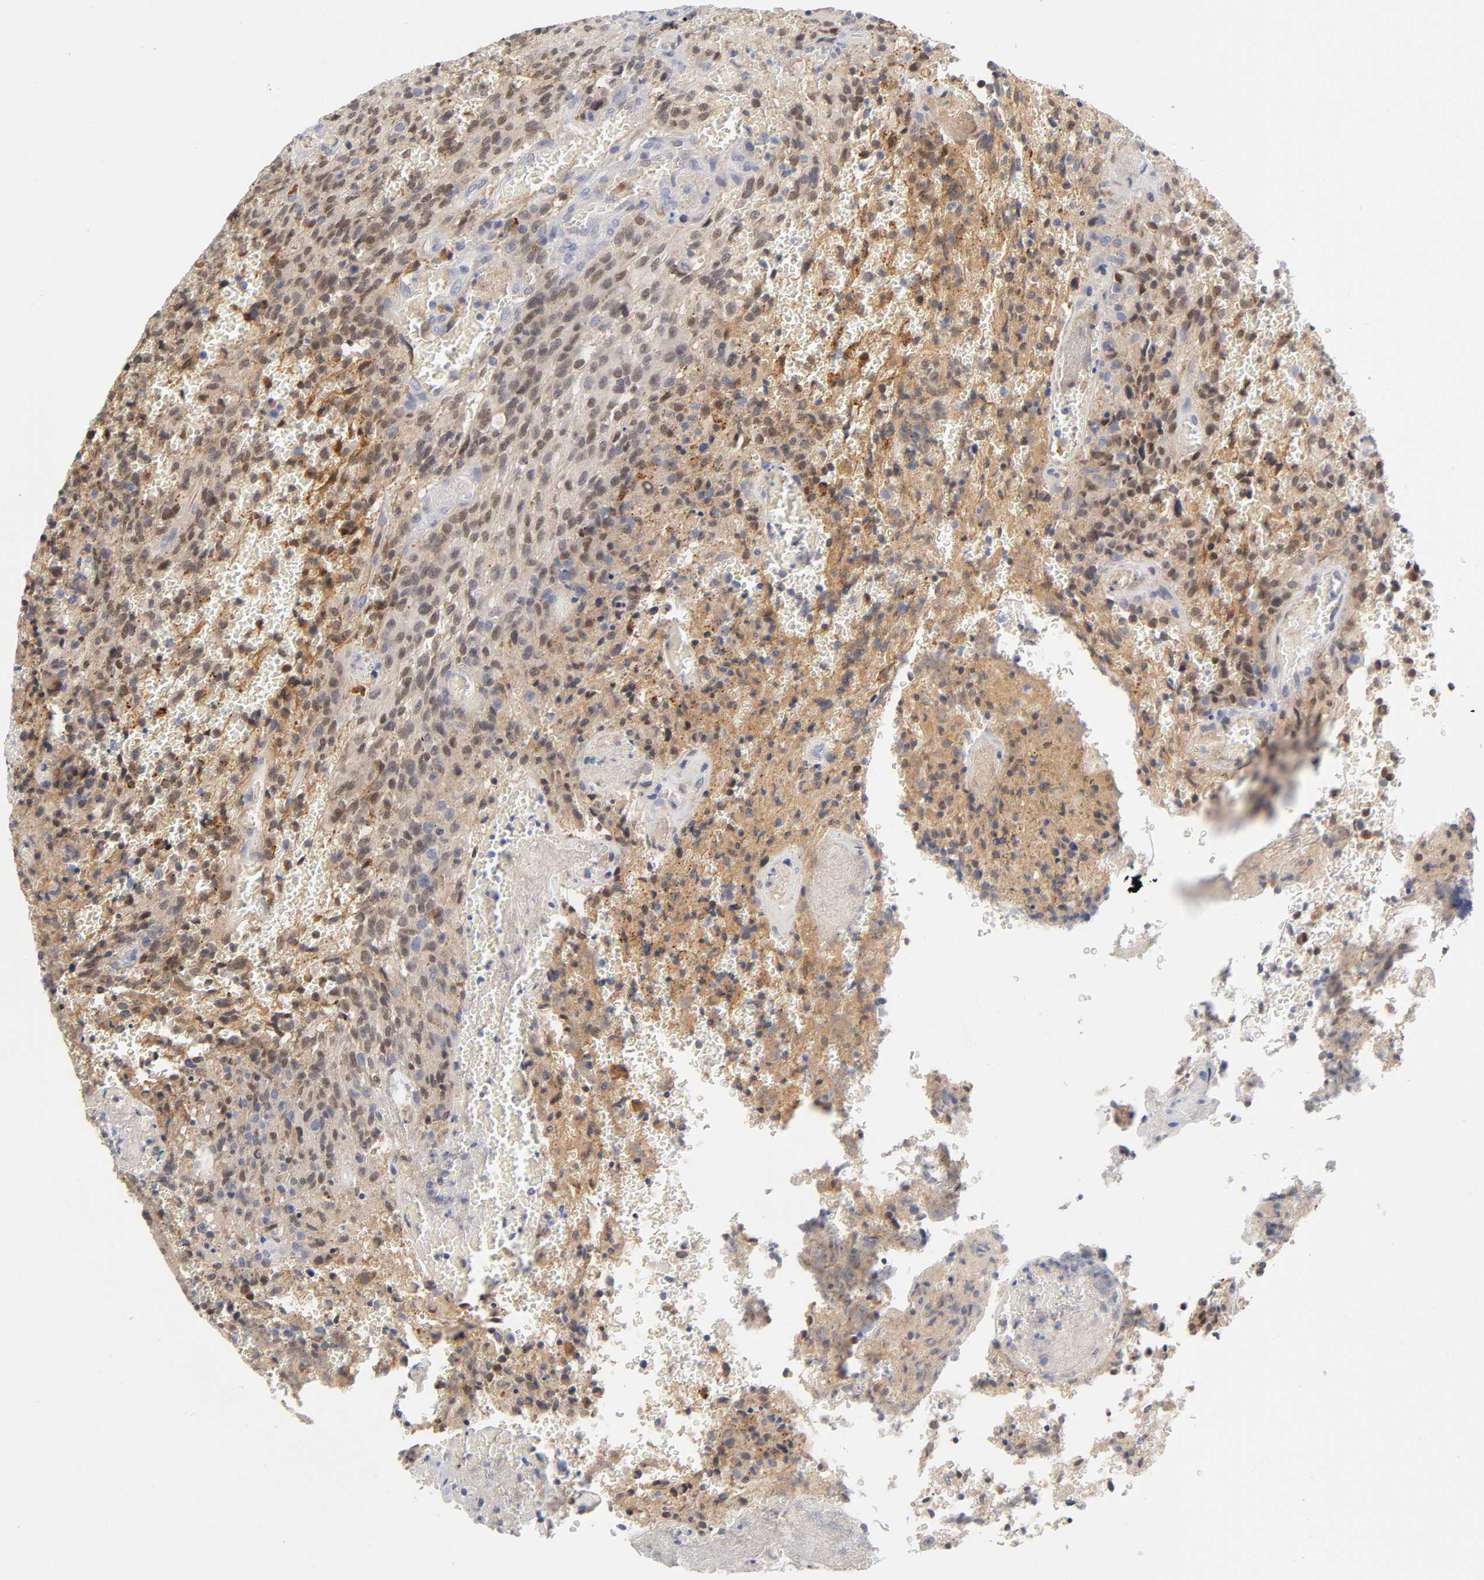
{"staining": {"intensity": "moderate", "quantity": "25%-75%", "location": "cytoplasmic/membranous,nuclear"}, "tissue": "glioma", "cell_type": "Tumor cells", "image_type": "cancer", "snomed": [{"axis": "morphology", "description": "Normal tissue, NOS"}, {"axis": "morphology", "description": "Glioma, malignant, High grade"}, {"axis": "topography", "description": "Cerebral cortex"}], "caption": "IHC histopathology image of malignant glioma (high-grade) stained for a protein (brown), which shows medium levels of moderate cytoplasmic/membranous and nuclear staining in approximately 25%-75% of tumor cells.", "gene": "NOVA1", "patient": {"sex": "male", "age": 56}}